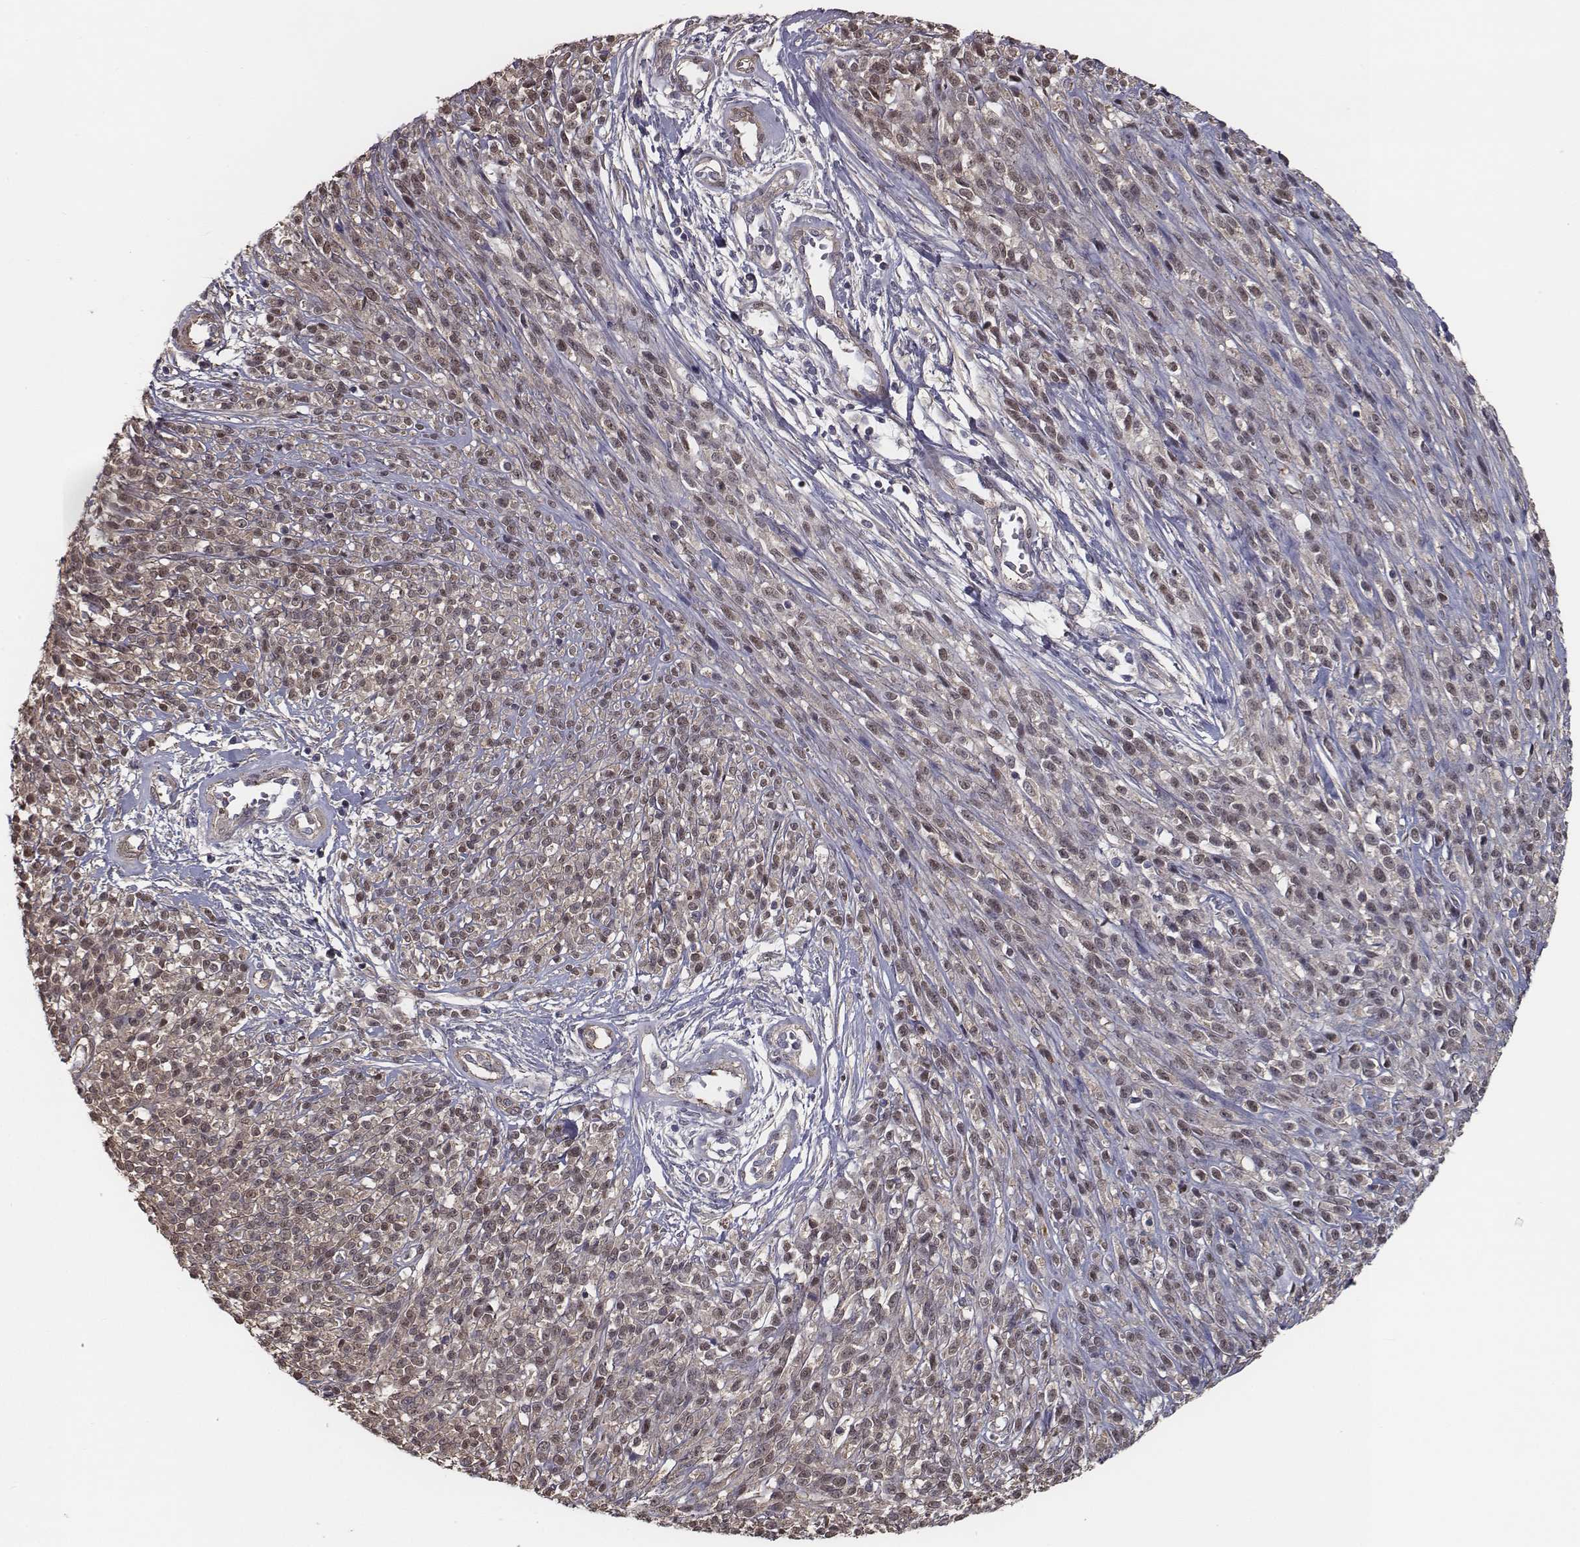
{"staining": {"intensity": "moderate", "quantity": "<25%", "location": "nuclear"}, "tissue": "melanoma", "cell_type": "Tumor cells", "image_type": "cancer", "snomed": [{"axis": "morphology", "description": "Malignant melanoma, NOS"}, {"axis": "topography", "description": "Skin"}, {"axis": "topography", "description": "Skin of trunk"}], "caption": "Tumor cells display low levels of moderate nuclear staining in about <25% of cells in melanoma. (brown staining indicates protein expression, while blue staining denotes nuclei).", "gene": "ISYNA1", "patient": {"sex": "male", "age": 74}}